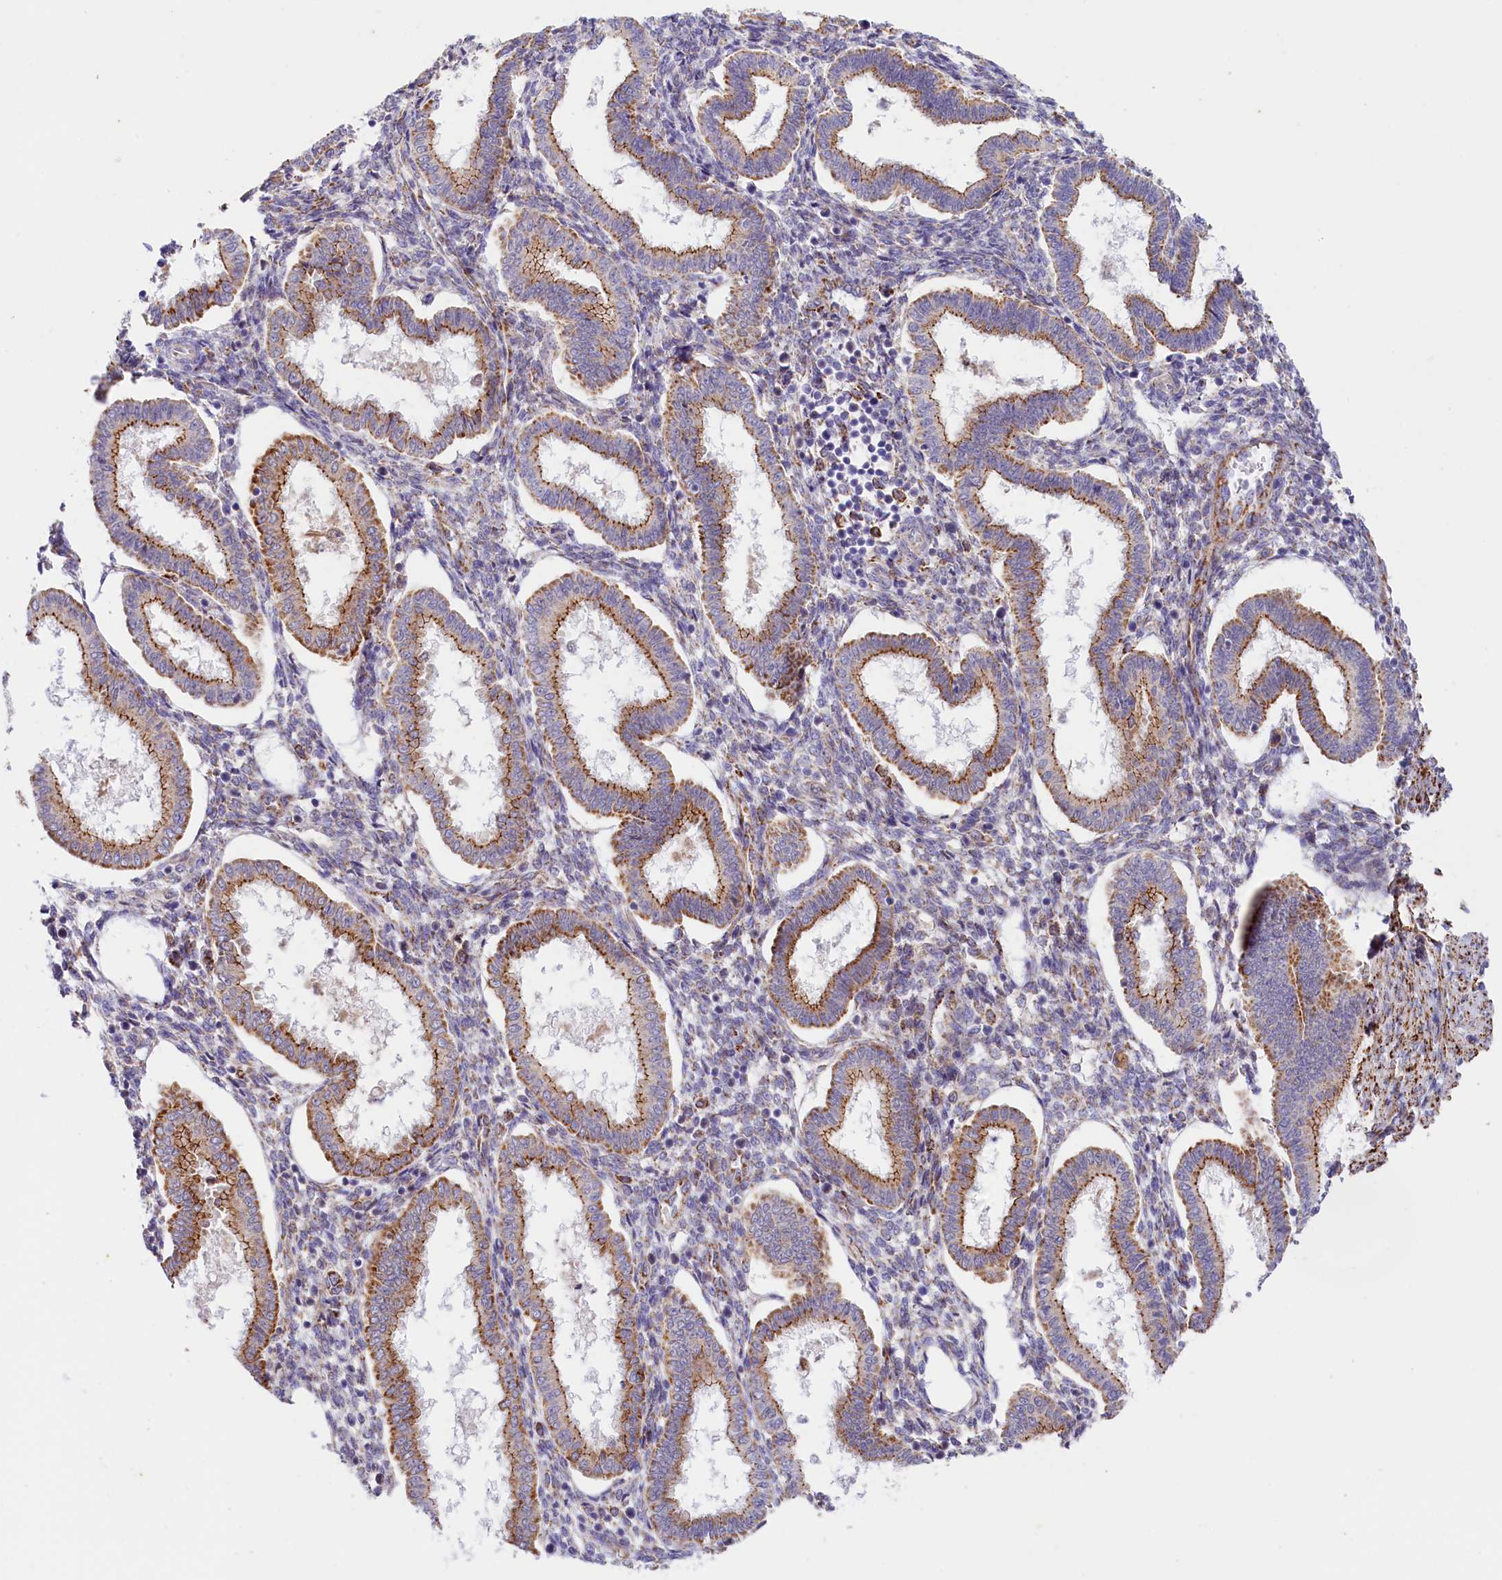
{"staining": {"intensity": "moderate", "quantity": "25%-75%", "location": "cytoplasmic/membranous"}, "tissue": "endometrium", "cell_type": "Cells in endometrial stroma", "image_type": "normal", "snomed": [{"axis": "morphology", "description": "Normal tissue, NOS"}, {"axis": "topography", "description": "Endometrium"}], "caption": "The photomicrograph shows immunohistochemical staining of unremarkable endometrium. There is moderate cytoplasmic/membranous staining is appreciated in about 25%-75% of cells in endometrial stroma. (Brightfield microscopy of DAB IHC at high magnification).", "gene": "AKTIP", "patient": {"sex": "female", "age": 24}}